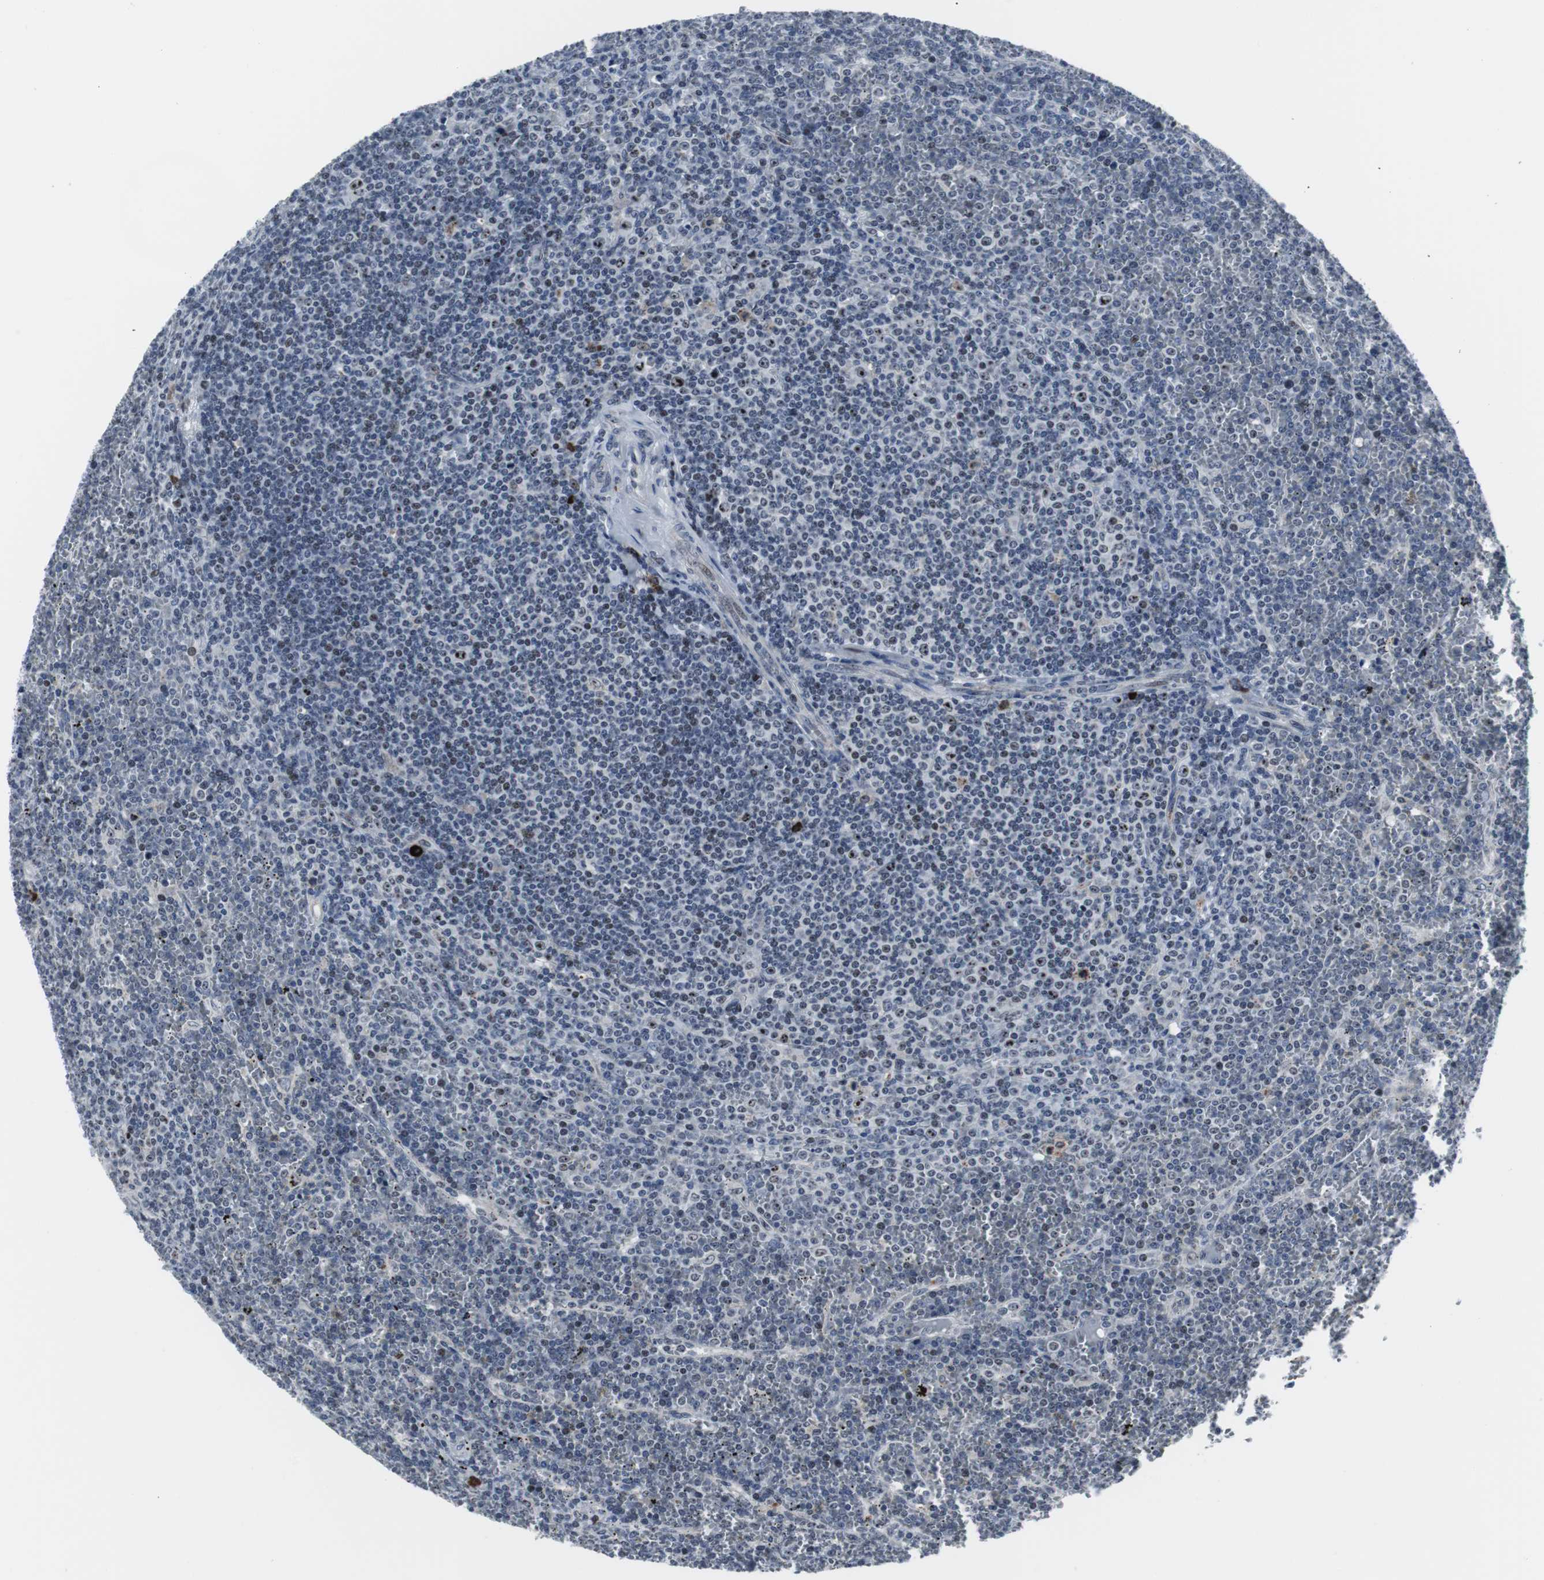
{"staining": {"intensity": "weak", "quantity": "<25%", "location": "nuclear"}, "tissue": "lymphoma", "cell_type": "Tumor cells", "image_type": "cancer", "snomed": [{"axis": "morphology", "description": "Malignant lymphoma, non-Hodgkin's type, Low grade"}, {"axis": "topography", "description": "Spleen"}], "caption": "DAB immunohistochemical staining of malignant lymphoma, non-Hodgkin's type (low-grade) displays no significant expression in tumor cells.", "gene": "DOK1", "patient": {"sex": "female", "age": 19}}